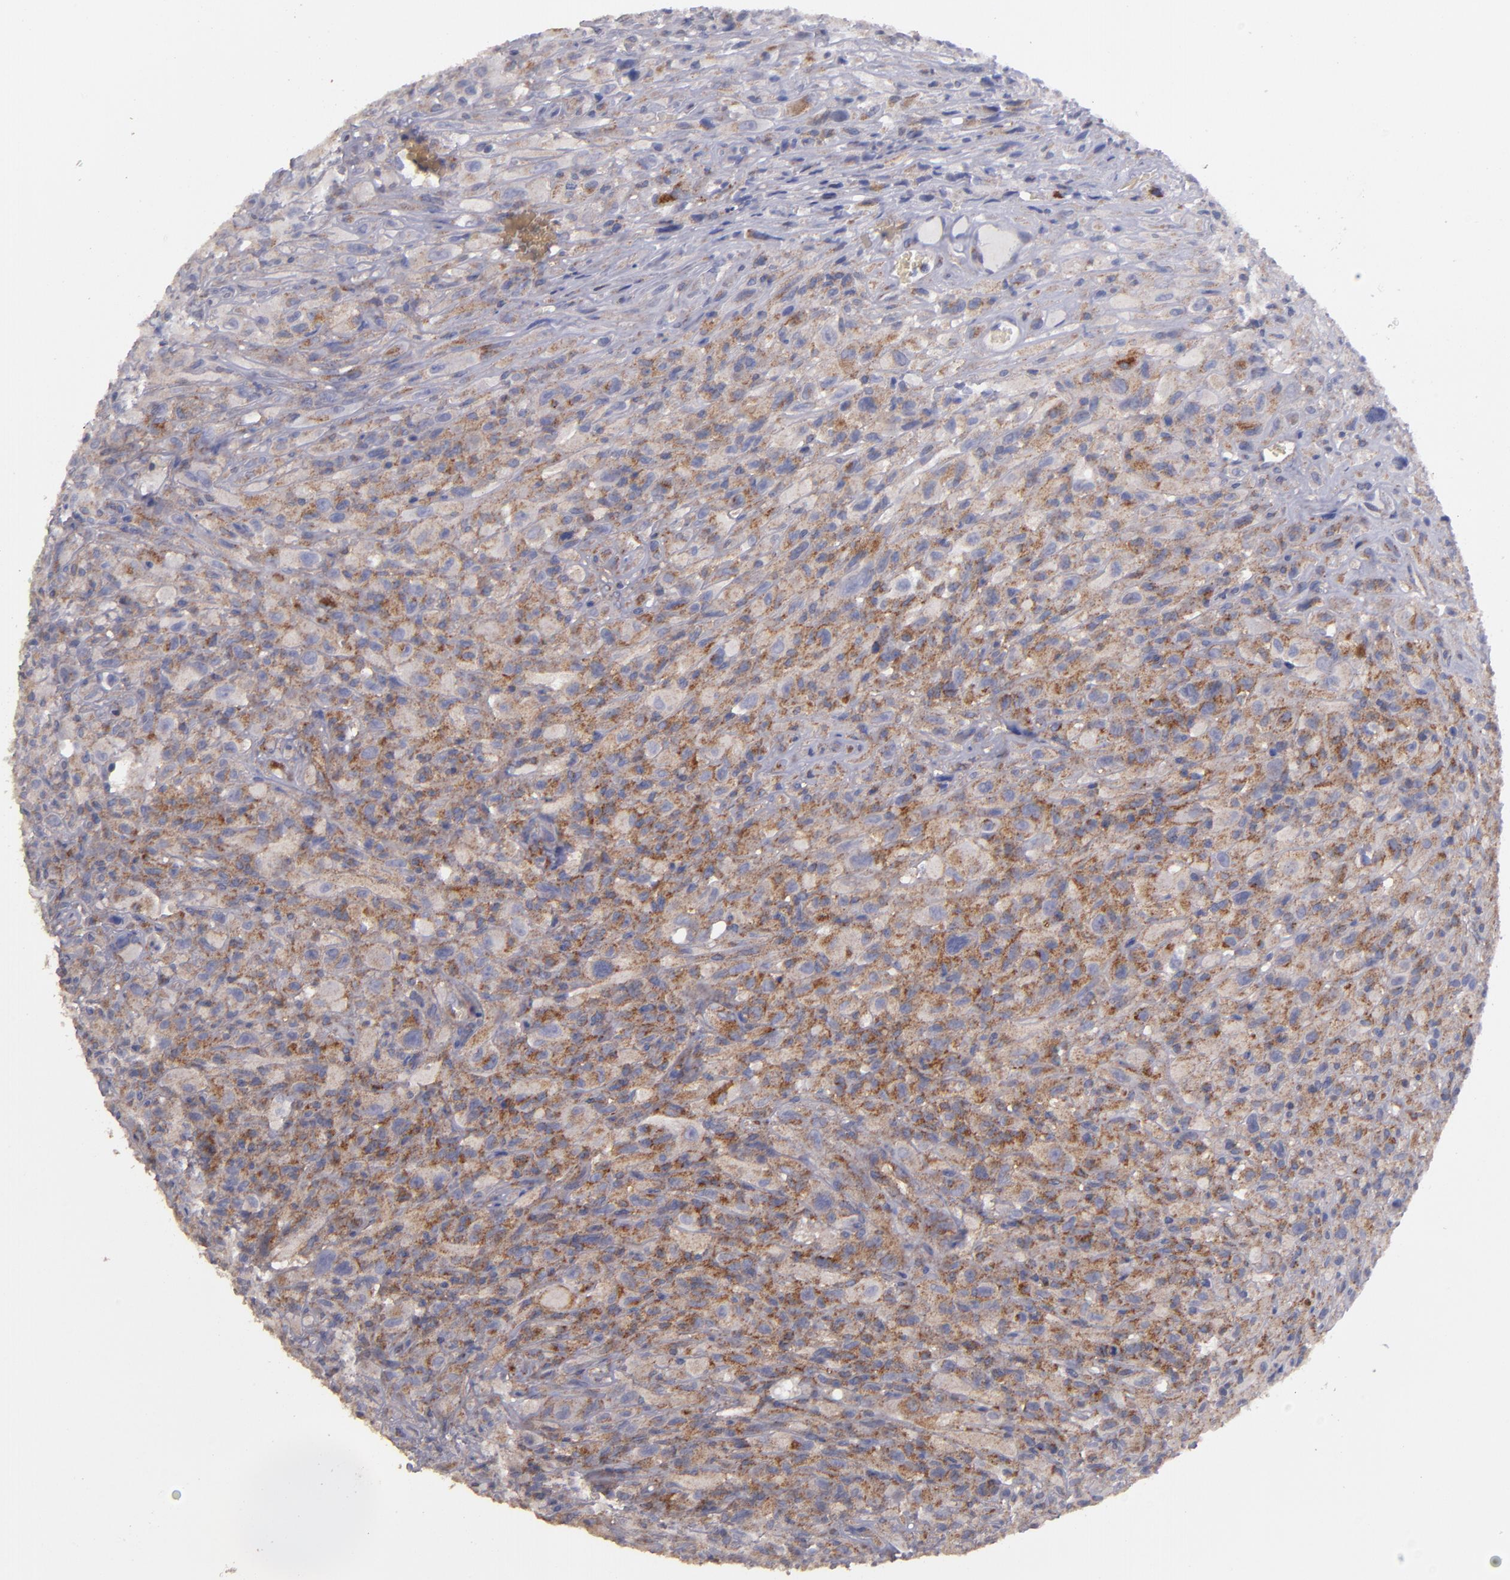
{"staining": {"intensity": "moderate", "quantity": ">75%", "location": "cytoplasmic/membranous"}, "tissue": "glioma", "cell_type": "Tumor cells", "image_type": "cancer", "snomed": [{"axis": "morphology", "description": "Glioma, malignant, High grade"}, {"axis": "topography", "description": "Brain"}], "caption": "Protein staining by IHC reveals moderate cytoplasmic/membranous positivity in about >75% of tumor cells in glioma.", "gene": "CLTA", "patient": {"sex": "male", "age": 48}}